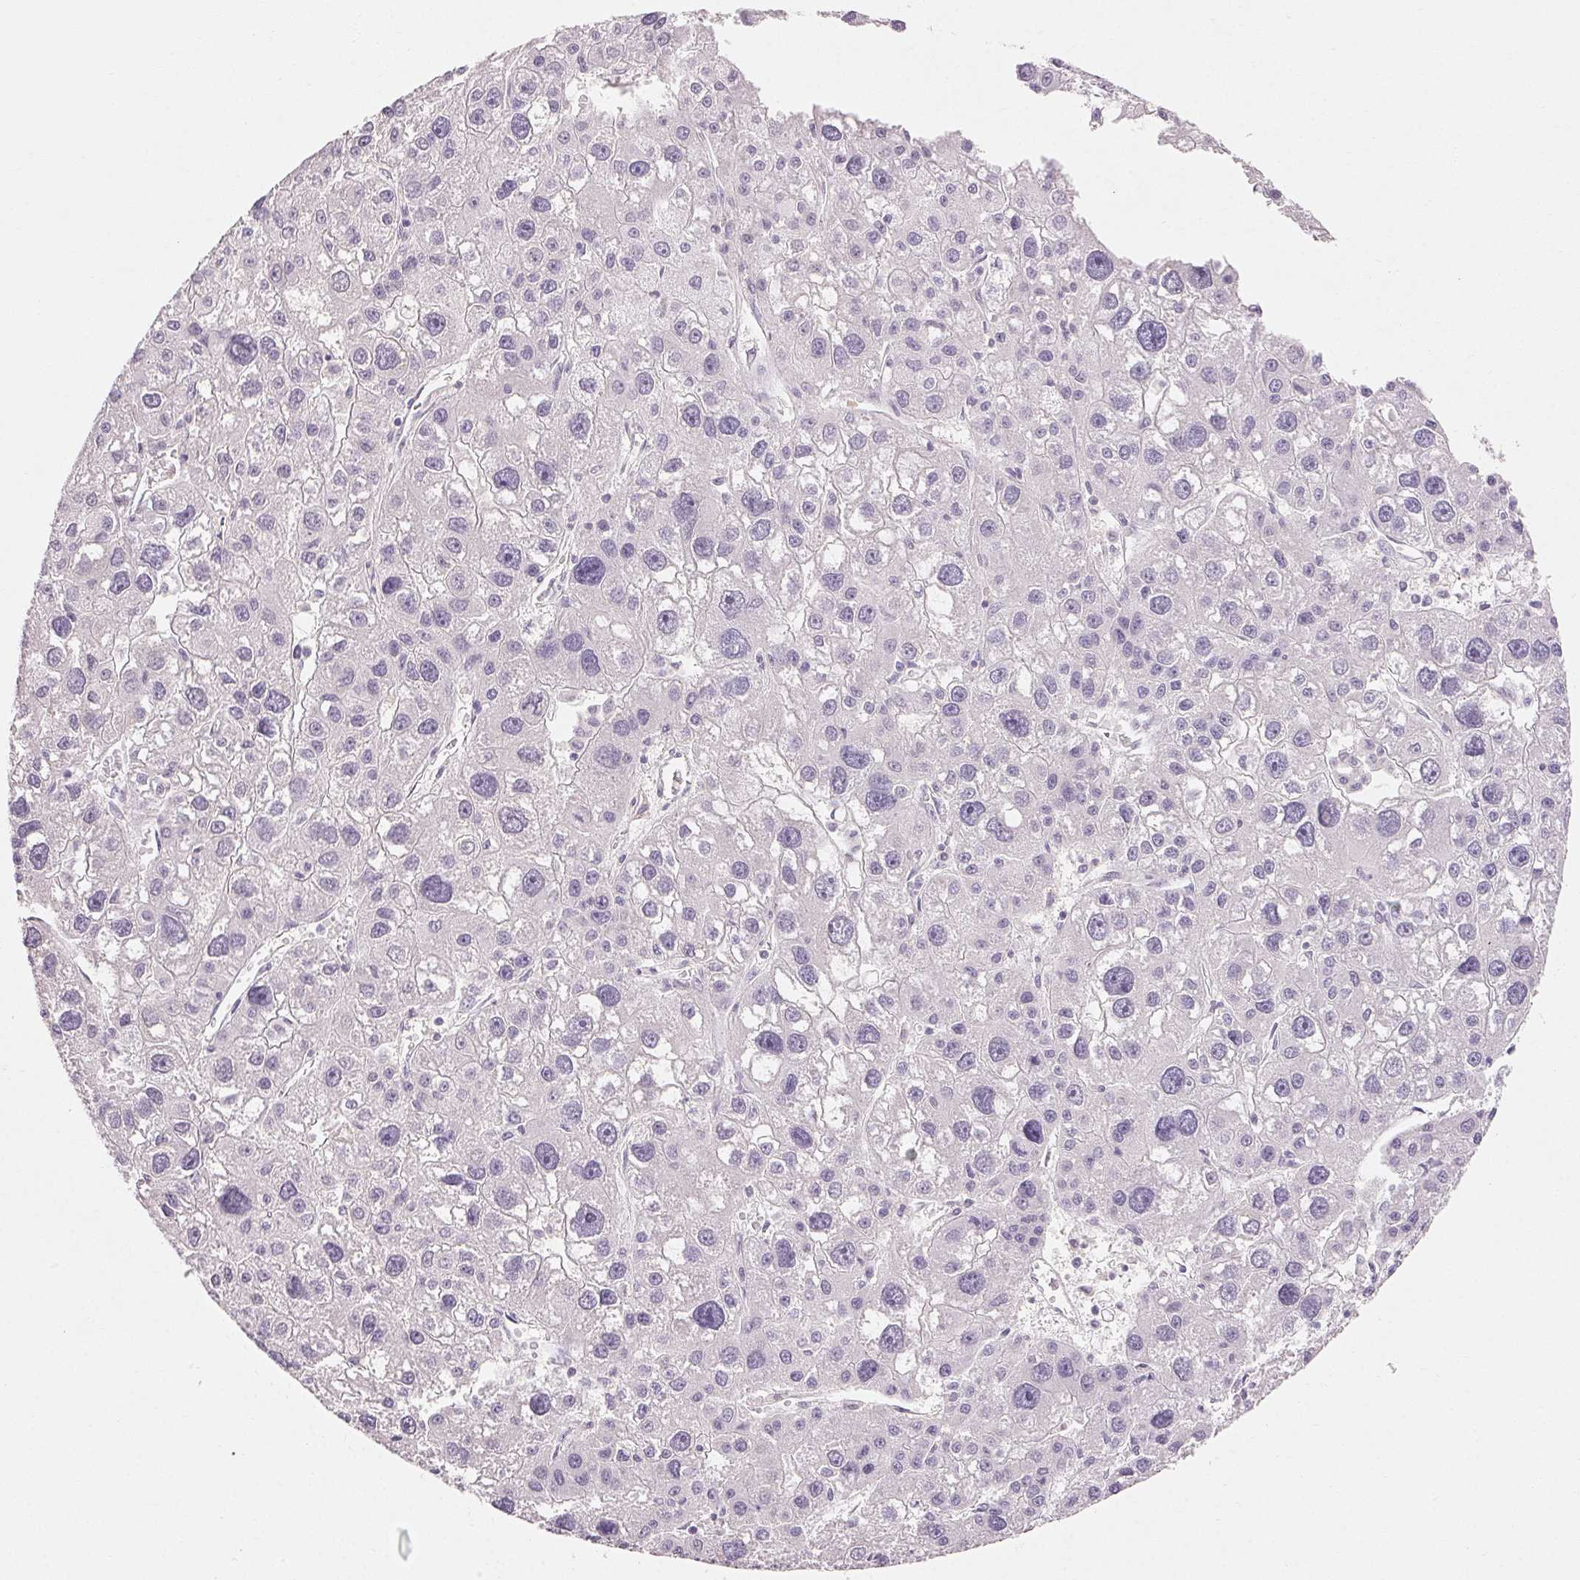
{"staining": {"intensity": "negative", "quantity": "none", "location": "none"}, "tissue": "liver cancer", "cell_type": "Tumor cells", "image_type": "cancer", "snomed": [{"axis": "morphology", "description": "Carcinoma, Hepatocellular, NOS"}, {"axis": "topography", "description": "Liver"}], "caption": "The micrograph displays no significant expression in tumor cells of liver cancer (hepatocellular carcinoma).", "gene": "MAP7D2", "patient": {"sex": "male", "age": 73}}